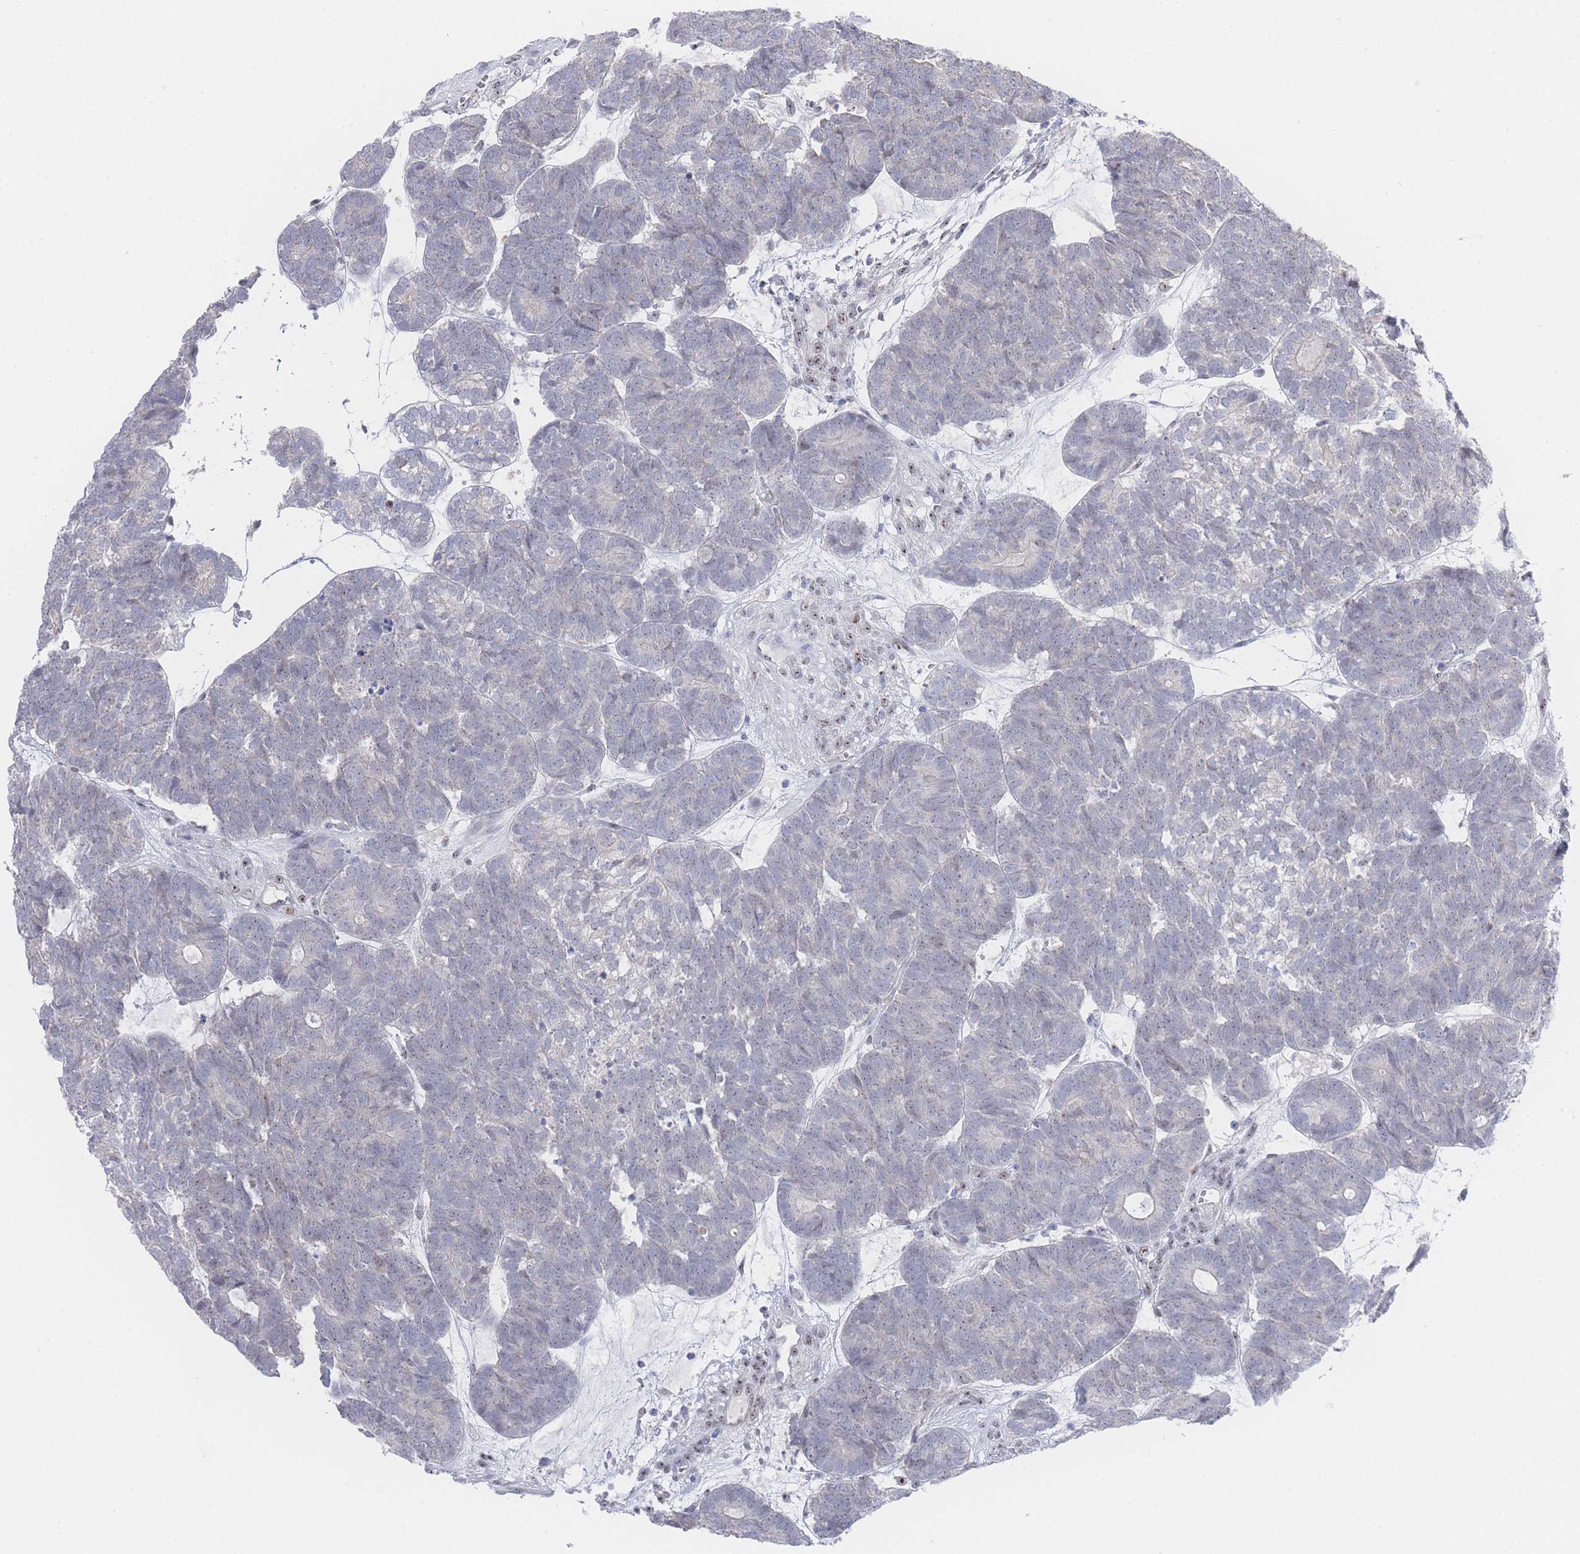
{"staining": {"intensity": "negative", "quantity": "none", "location": "none"}, "tissue": "head and neck cancer", "cell_type": "Tumor cells", "image_type": "cancer", "snomed": [{"axis": "morphology", "description": "Adenocarcinoma, NOS"}, {"axis": "topography", "description": "Head-Neck"}], "caption": "Immunohistochemistry (IHC) image of adenocarcinoma (head and neck) stained for a protein (brown), which reveals no expression in tumor cells. (DAB (3,3'-diaminobenzidine) immunohistochemistry, high magnification).", "gene": "ZNF142", "patient": {"sex": "female", "age": 81}}